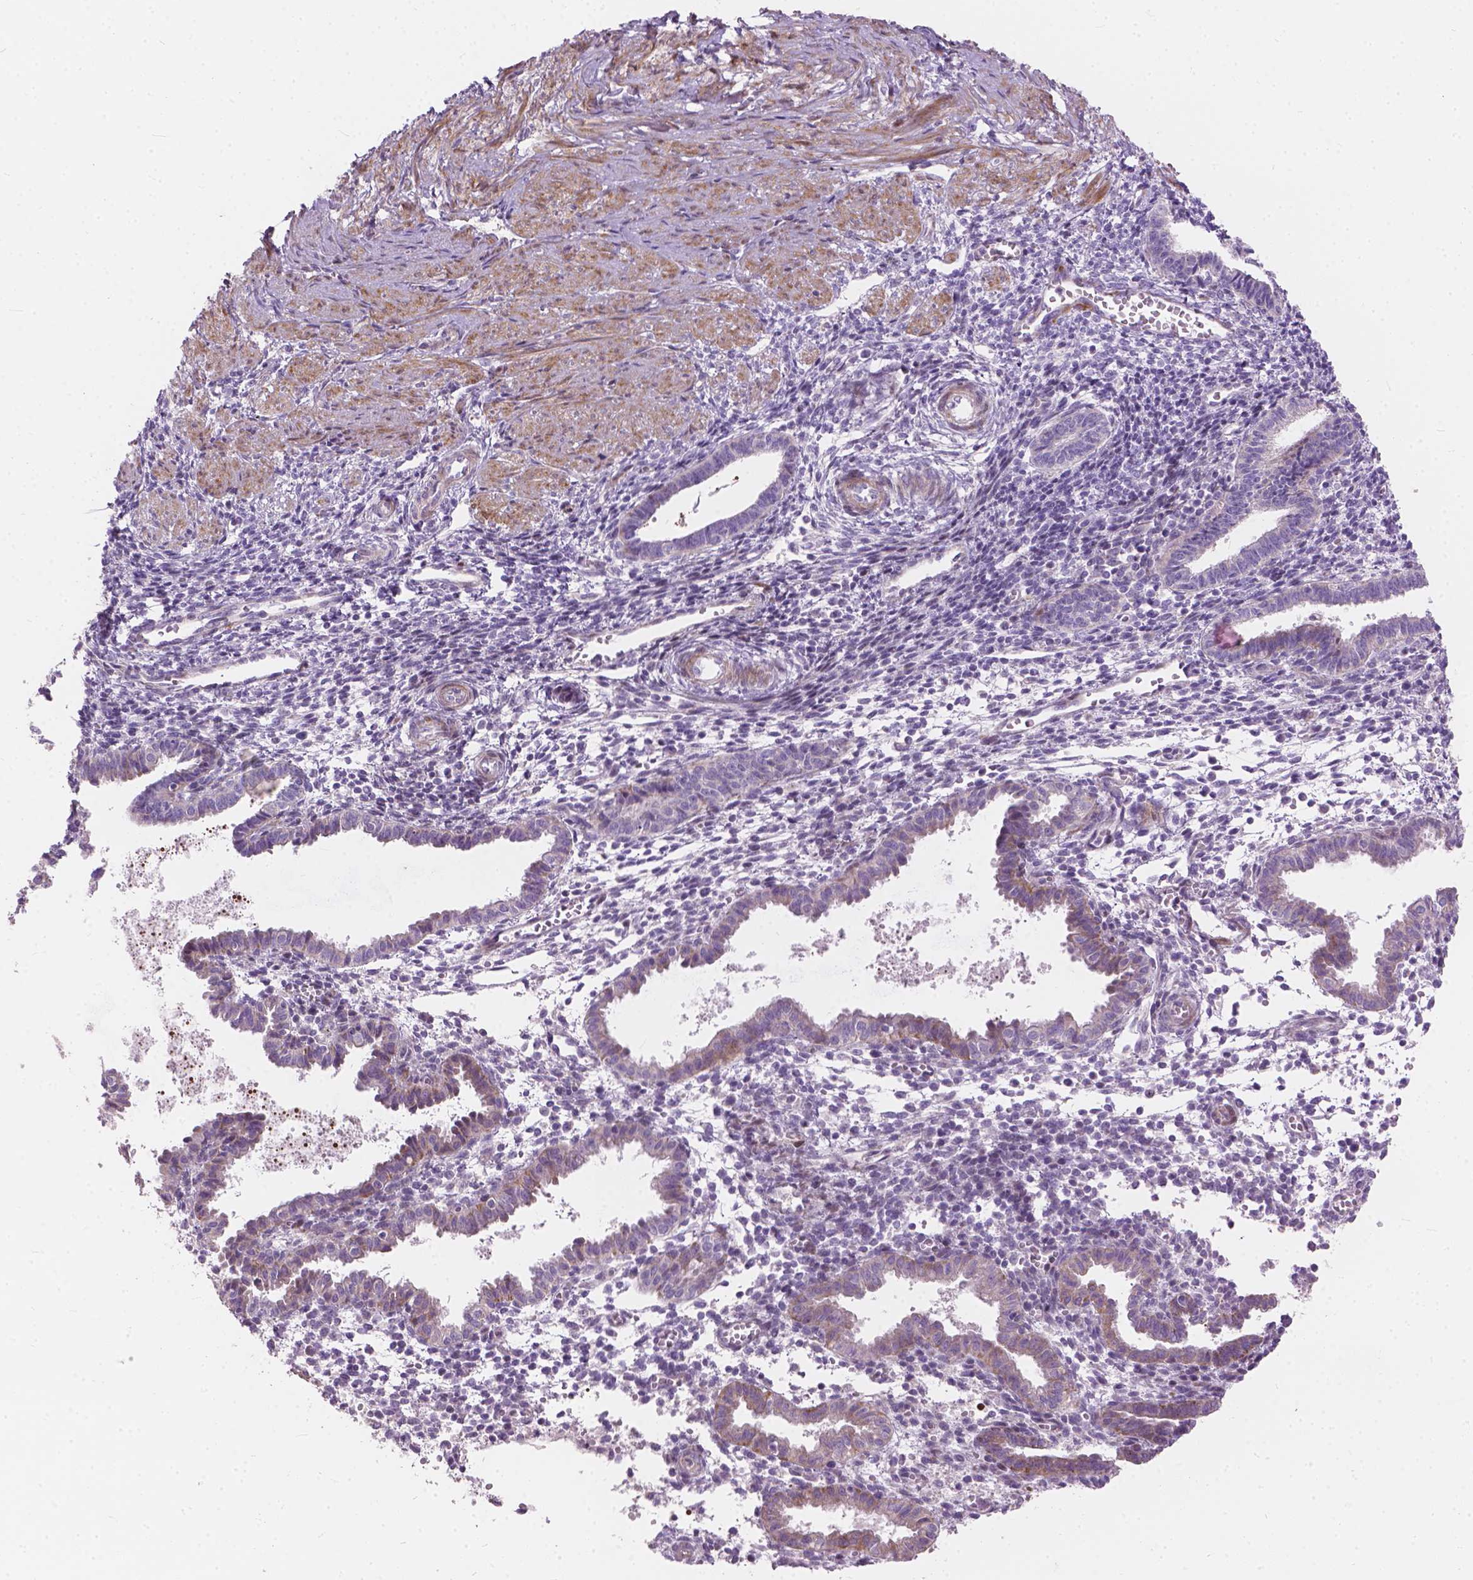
{"staining": {"intensity": "negative", "quantity": "none", "location": "none"}, "tissue": "endometrium", "cell_type": "Cells in endometrial stroma", "image_type": "normal", "snomed": [{"axis": "morphology", "description": "Normal tissue, NOS"}, {"axis": "topography", "description": "Endometrium"}], "caption": "A high-resolution micrograph shows IHC staining of unremarkable endometrium, which reveals no significant expression in cells in endometrial stroma. (Brightfield microscopy of DAB (3,3'-diaminobenzidine) immunohistochemistry at high magnification).", "gene": "MORN1", "patient": {"sex": "female", "age": 37}}